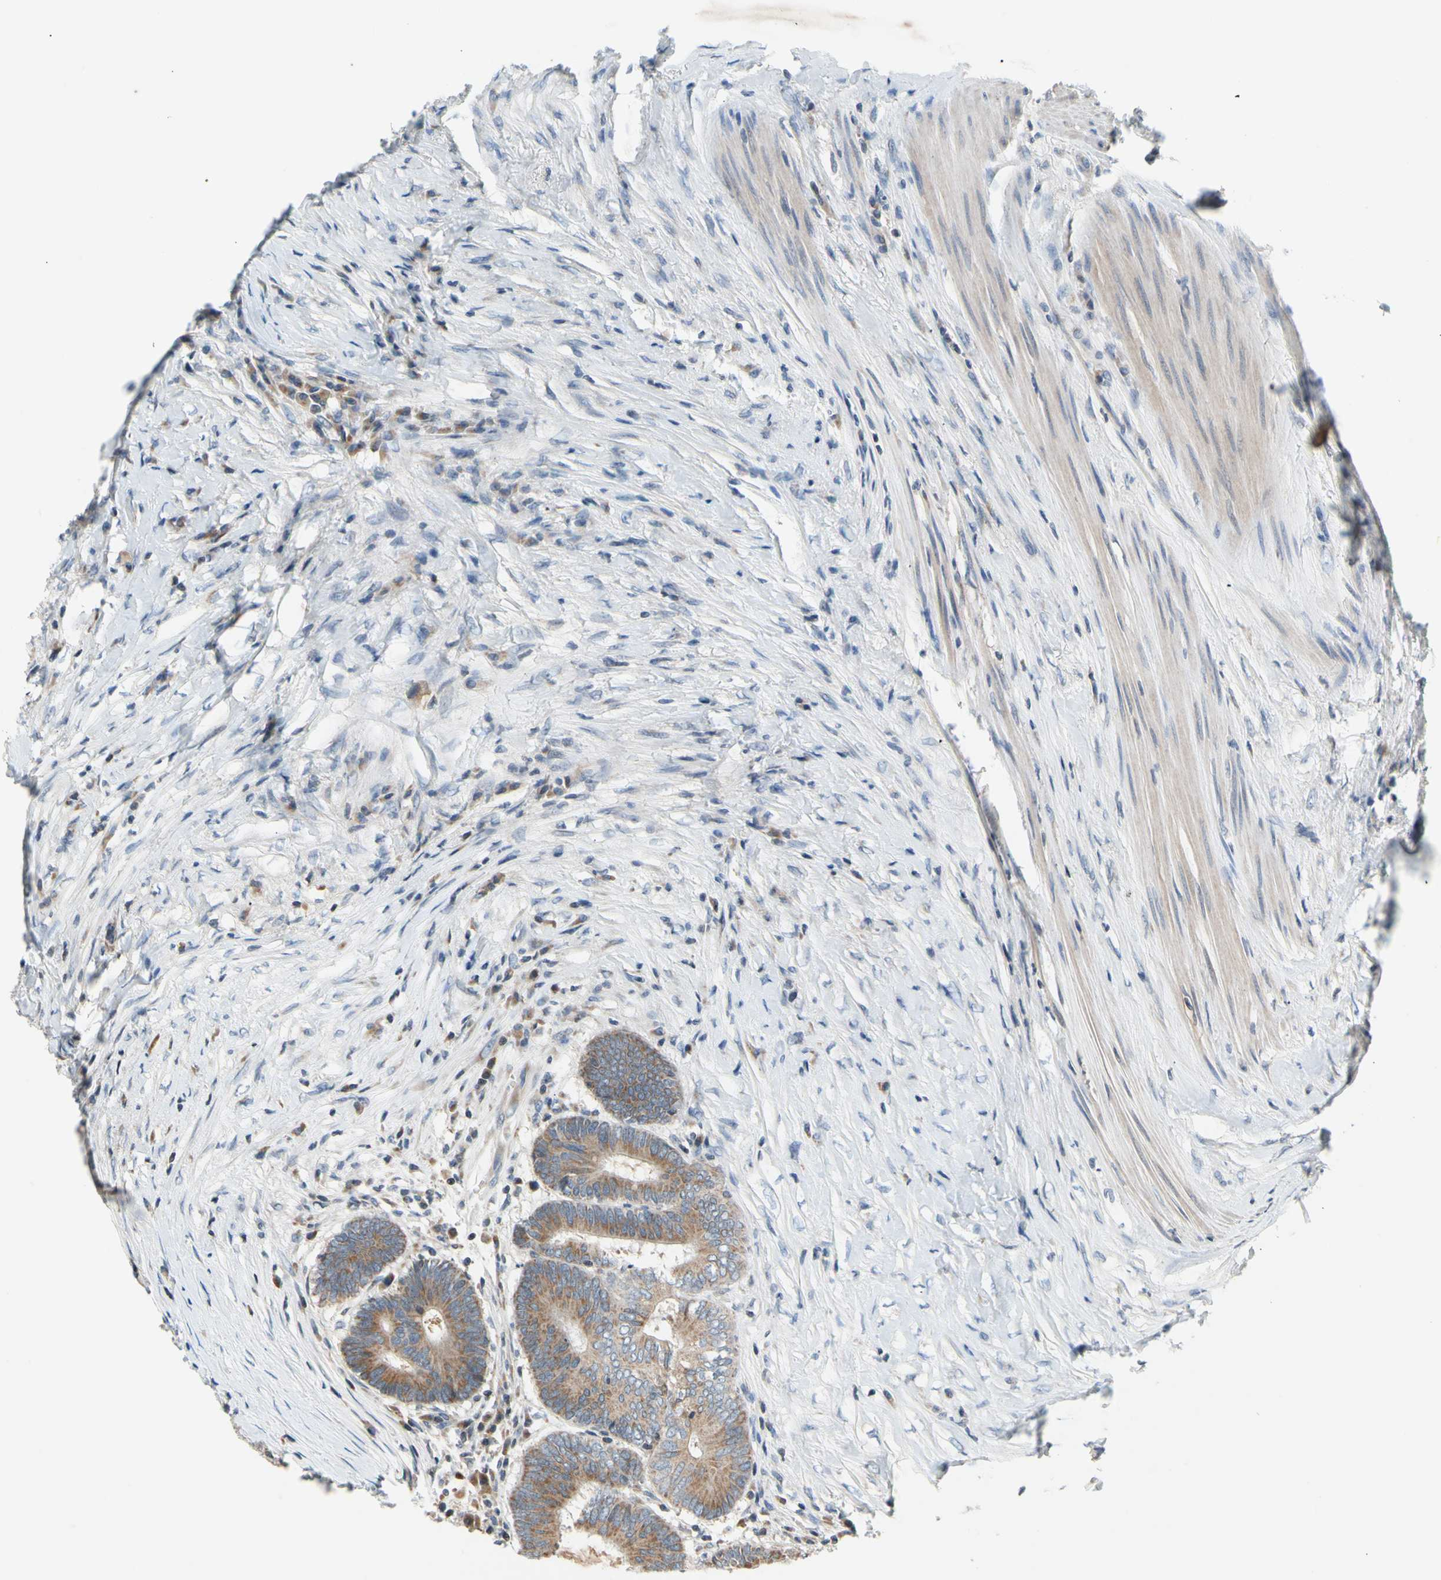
{"staining": {"intensity": "moderate", "quantity": "25%-75%", "location": "cytoplasmic/membranous"}, "tissue": "colorectal cancer", "cell_type": "Tumor cells", "image_type": "cancer", "snomed": [{"axis": "morphology", "description": "Adenocarcinoma, NOS"}, {"axis": "topography", "description": "Rectum"}], "caption": "Colorectal cancer was stained to show a protein in brown. There is medium levels of moderate cytoplasmic/membranous staining in about 25%-75% of tumor cells.", "gene": "SOX30", "patient": {"sex": "male", "age": 63}}